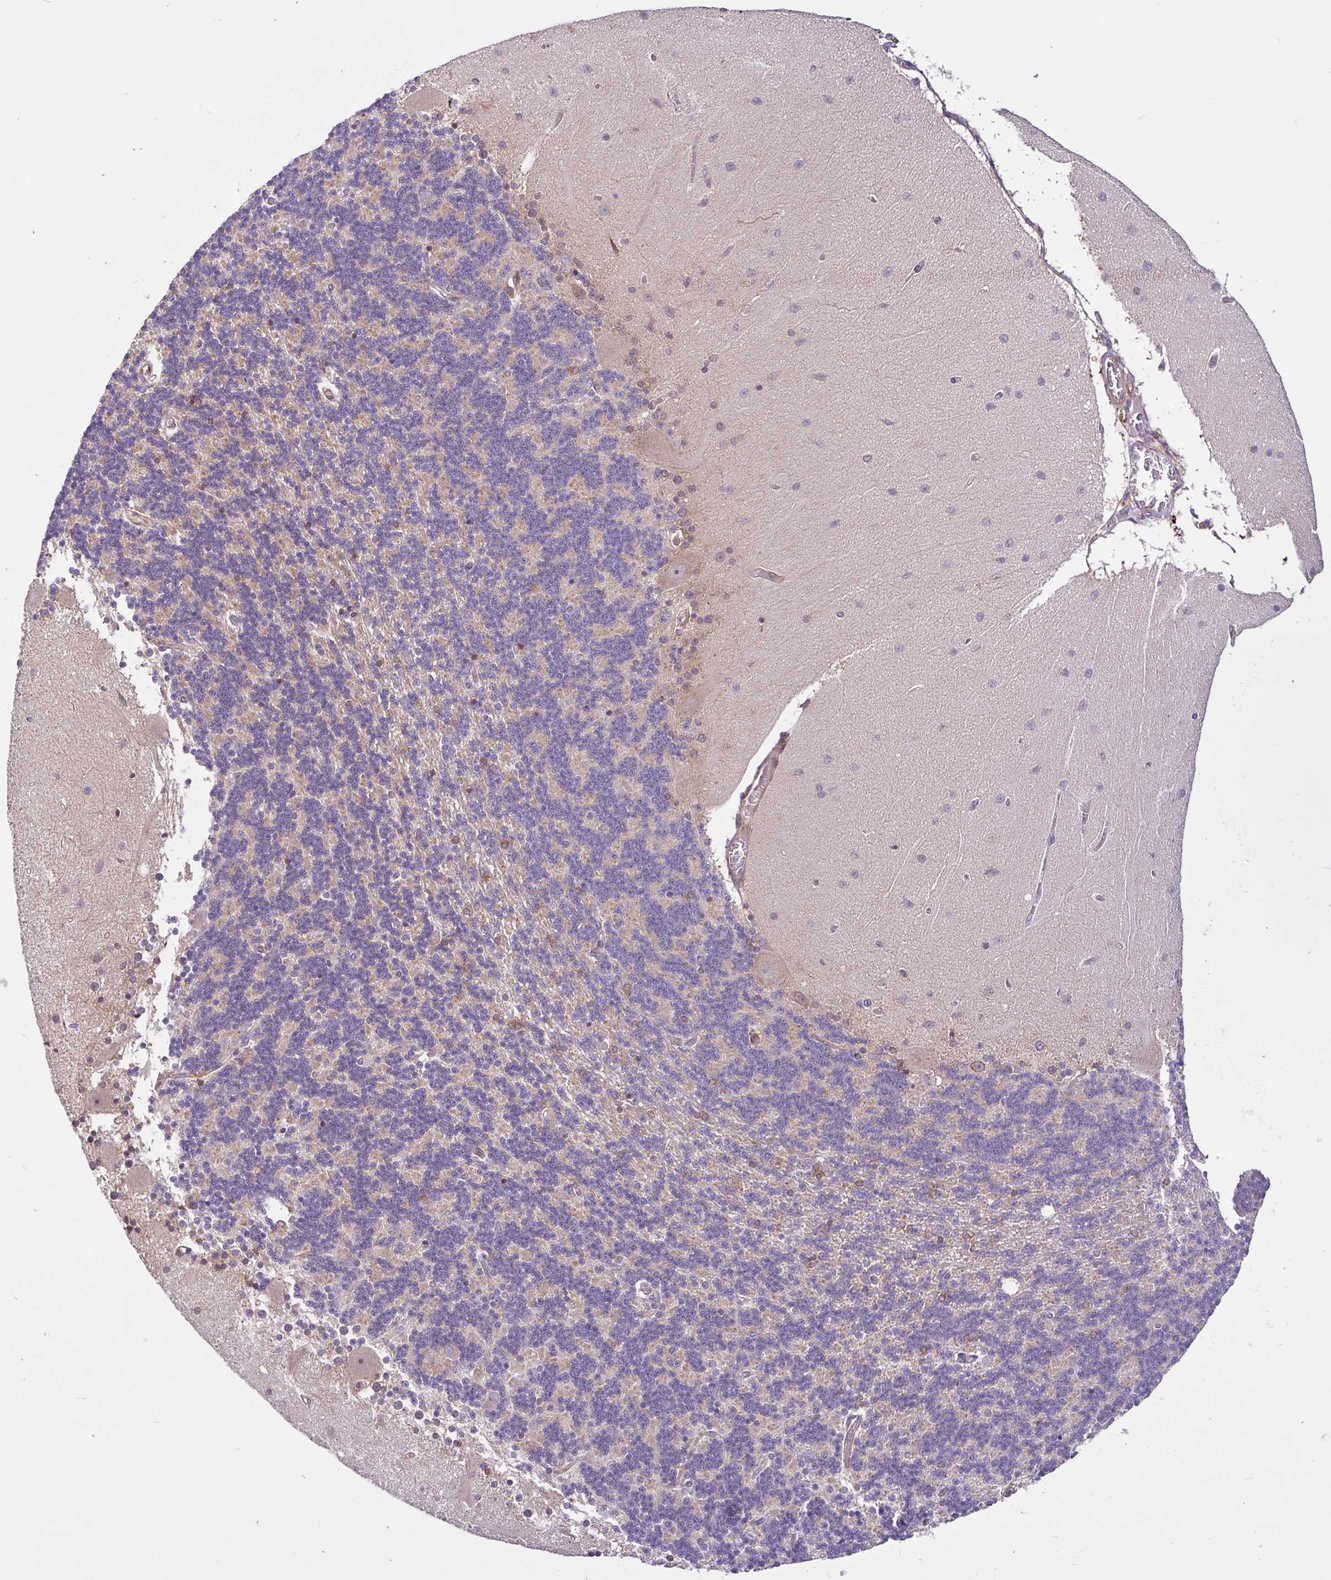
{"staining": {"intensity": "negative", "quantity": "none", "location": "none"}, "tissue": "cerebellum", "cell_type": "Cells in granular layer", "image_type": "normal", "snomed": [{"axis": "morphology", "description": "Normal tissue, NOS"}, {"axis": "topography", "description": "Cerebellum"}], "caption": "This is an IHC photomicrograph of normal cerebellum. There is no staining in cells in granular layer.", "gene": "NTPCR", "patient": {"sex": "female", "age": 54}}